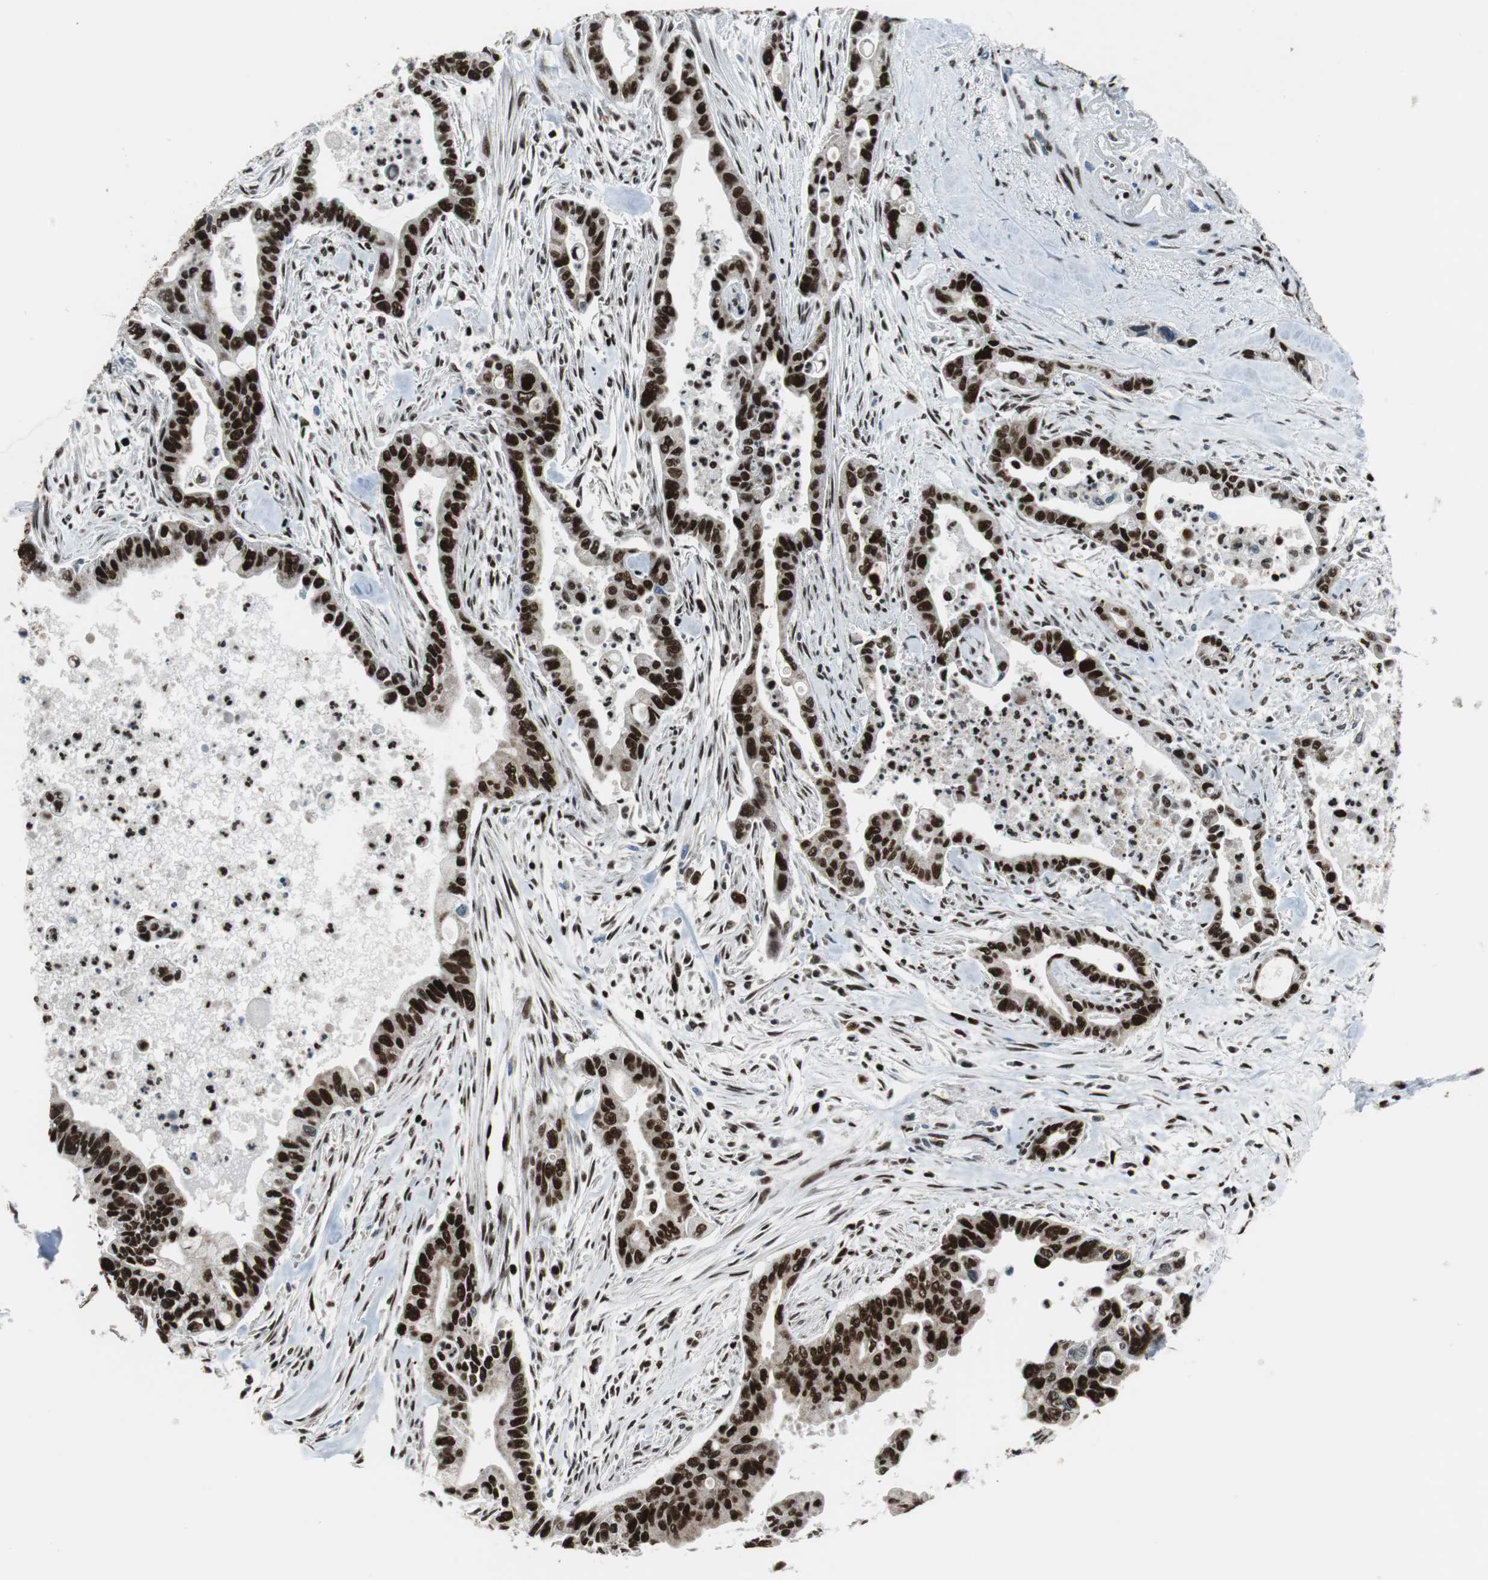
{"staining": {"intensity": "strong", "quantity": ">75%", "location": "nuclear"}, "tissue": "pancreatic cancer", "cell_type": "Tumor cells", "image_type": "cancer", "snomed": [{"axis": "morphology", "description": "Adenocarcinoma, NOS"}, {"axis": "topography", "description": "Pancreas"}], "caption": "Human pancreatic cancer stained with a brown dye displays strong nuclear positive expression in approximately >75% of tumor cells.", "gene": "HDAC1", "patient": {"sex": "male", "age": 70}}